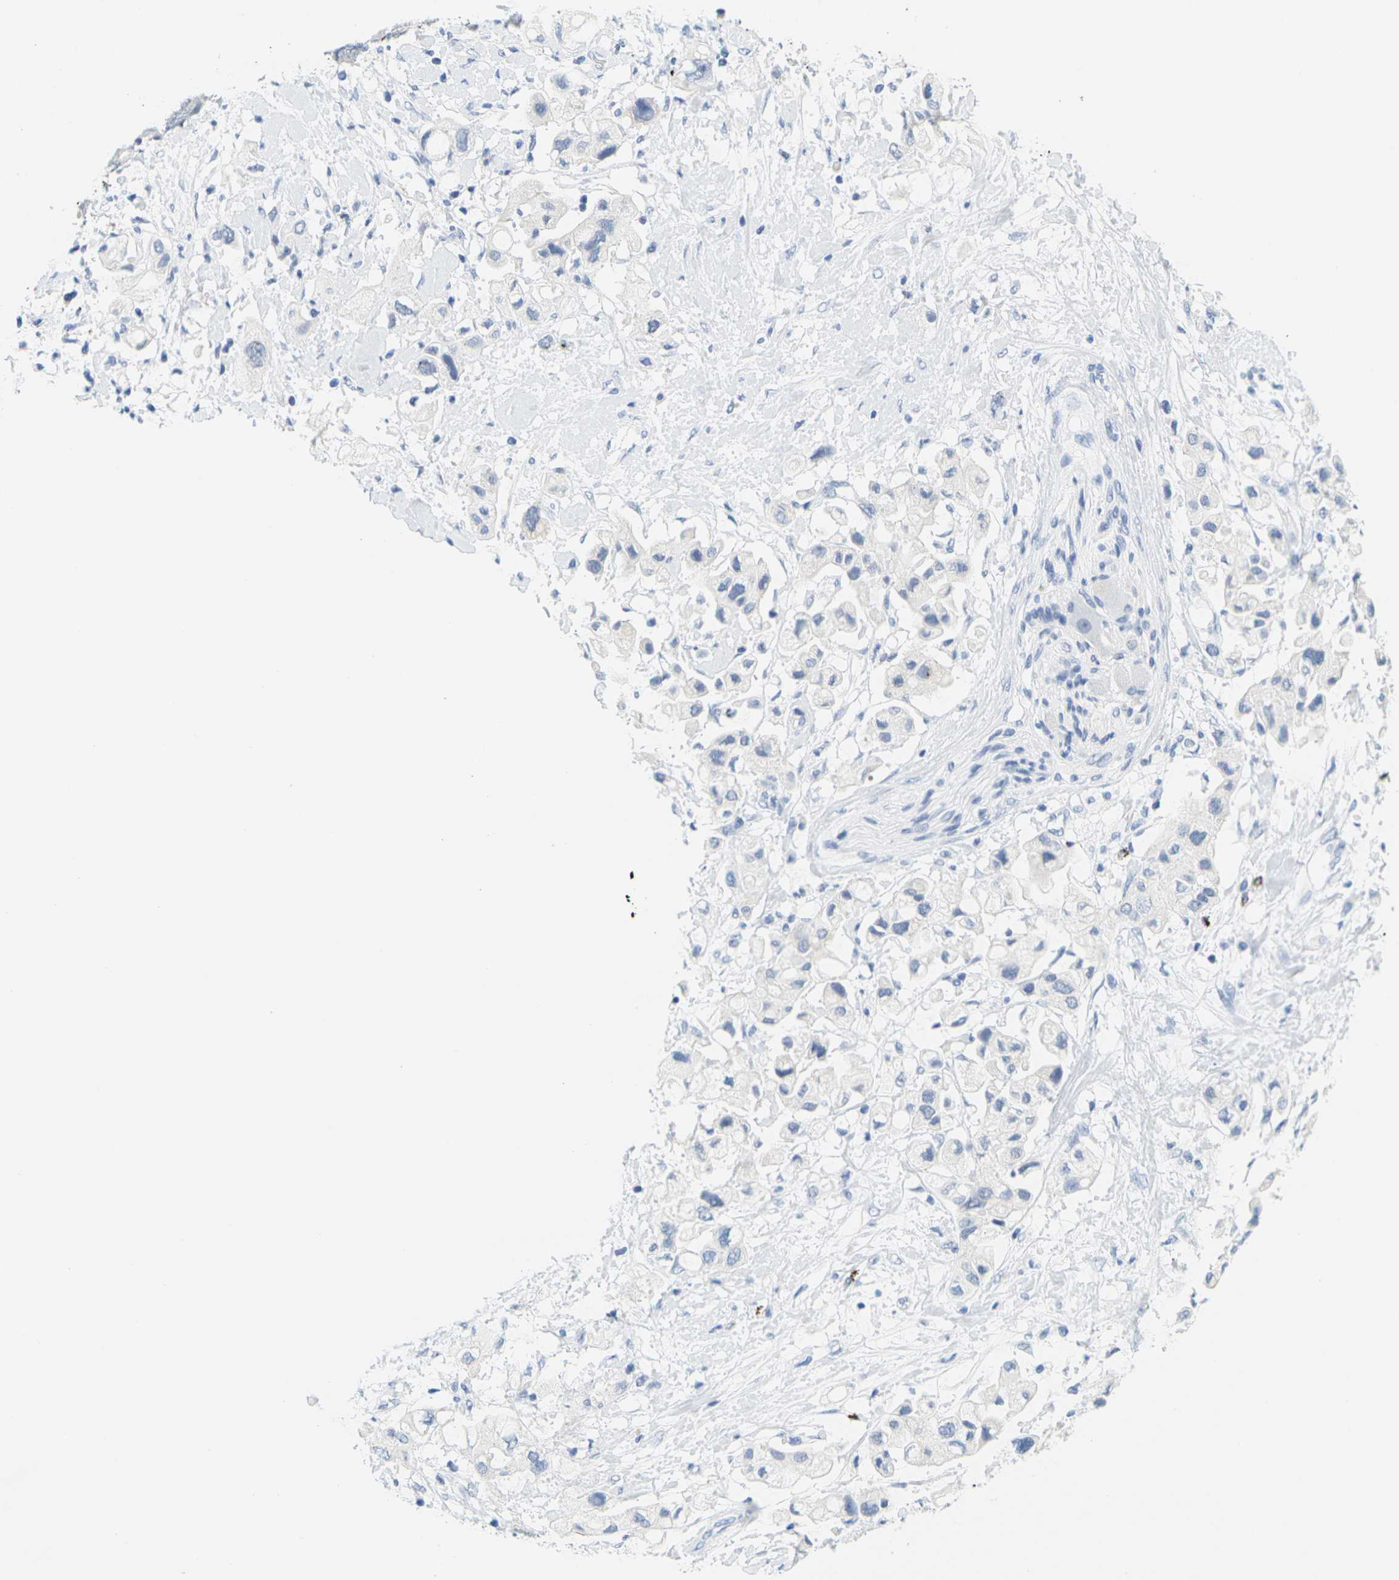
{"staining": {"intensity": "negative", "quantity": "none", "location": "none"}, "tissue": "pancreatic cancer", "cell_type": "Tumor cells", "image_type": "cancer", "snomed": [{"axis": "morphology", "description": "Adenocarcinoma, NOS"}, {"axis": "topography", "description": "Pancreas"}], "caption": "This micrograph is of pancreatic cancer stained with IHC to label a protein in brown with the nuclei are counter-stained blue. There is no staining in tumor cells.", "gene": "HLA-DOB", "patient": {"sex": "female", "age": 56}}